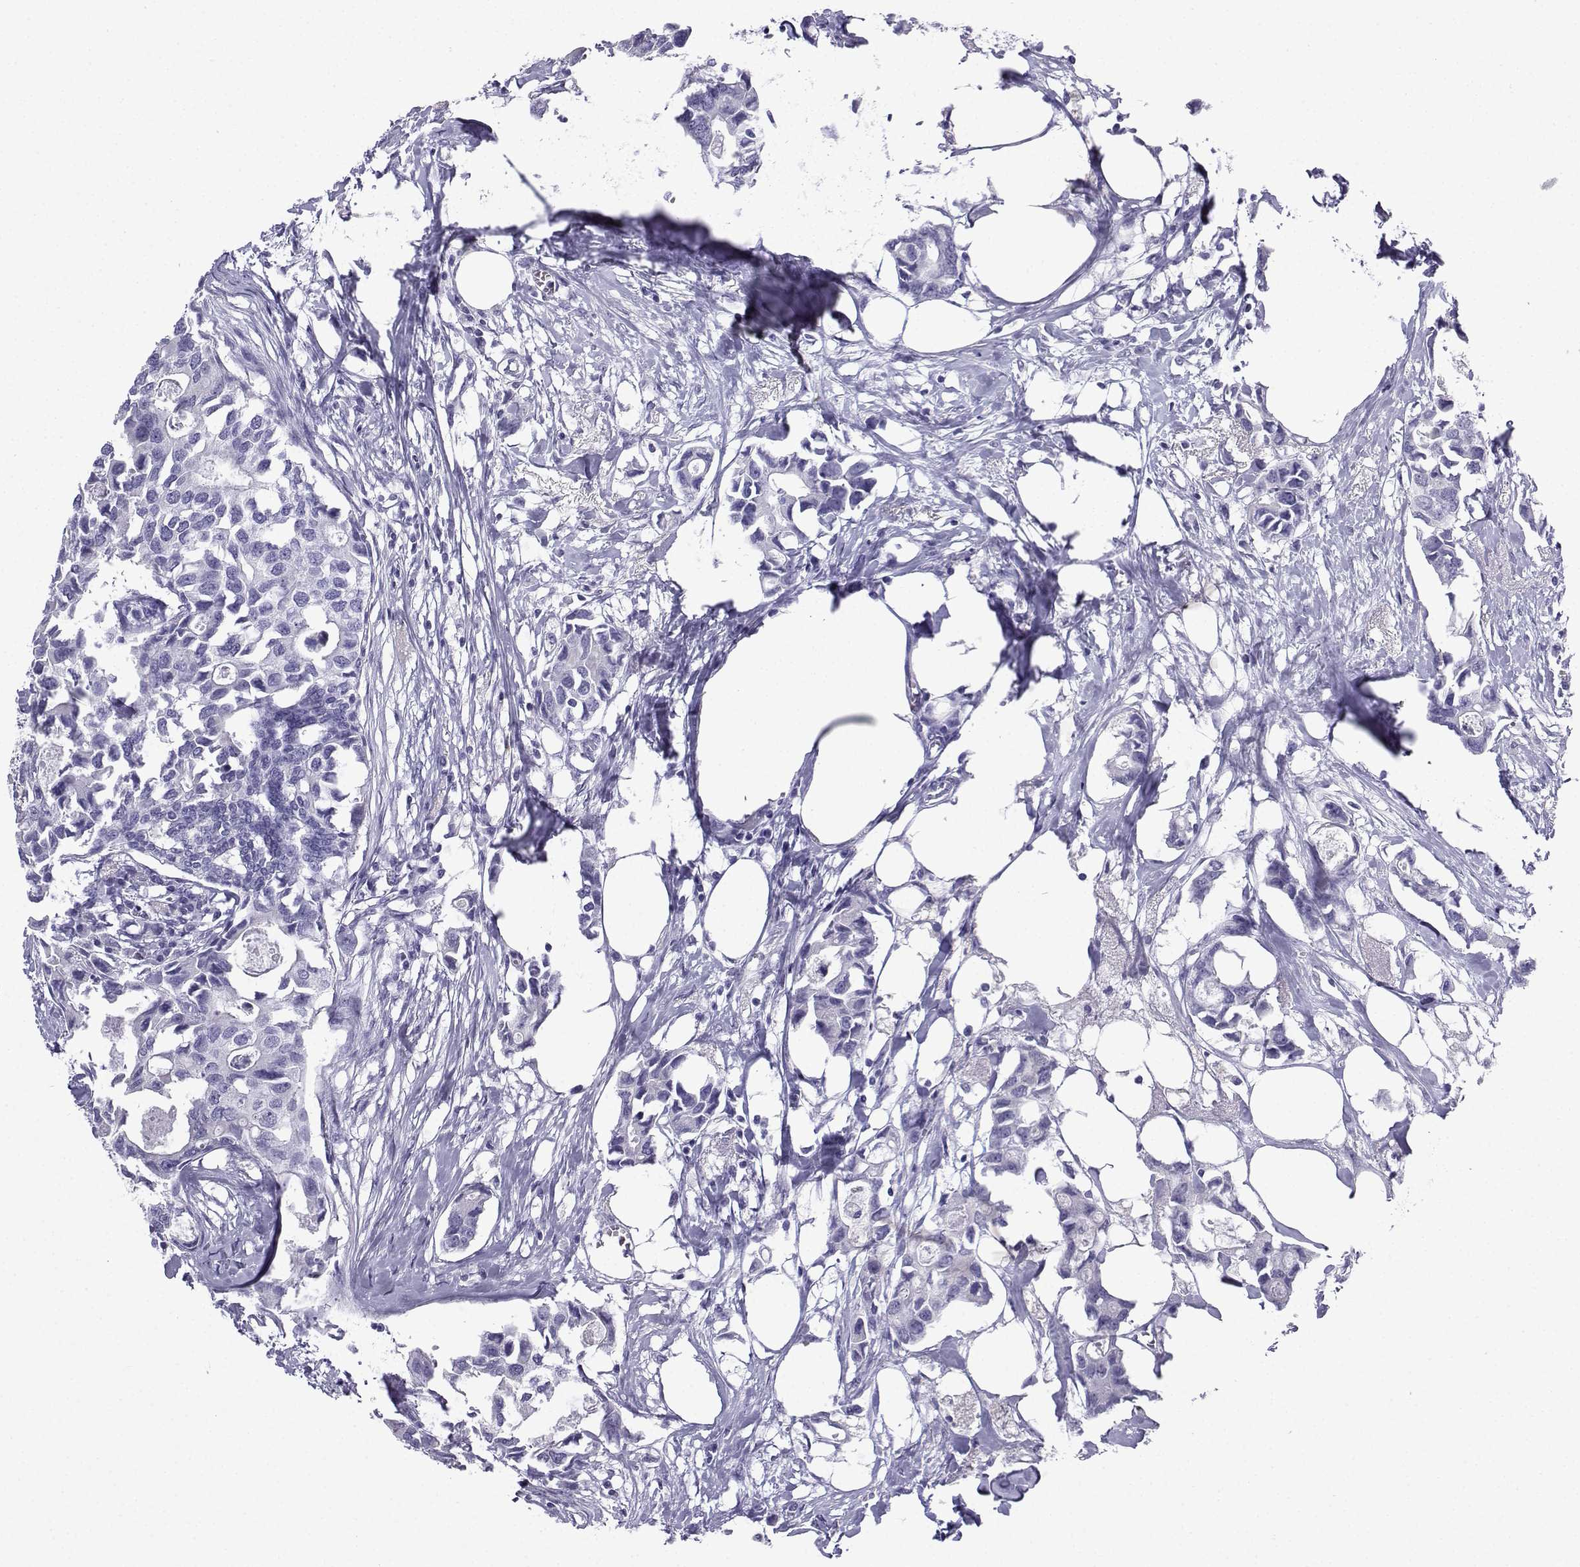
{"staining": {"intensity": "negative", "quantity": "none", "location": "none"}, "tissue": "breast cancer", "cell_type": "Tumor cells", "image_type": "cancer", "snomed": [{"axis": "morphology", "description": "Duct carcinoma"}, {"axis": "topography", "description": "Breast"}], "caption": "This is an immunohistochemistry (IHC) histopathology image of human breast intraductal carcinoma. There is no expression in tumor cells.", "gene": "SLC18A2", "patient": {"sex": "female", "age": 83}}